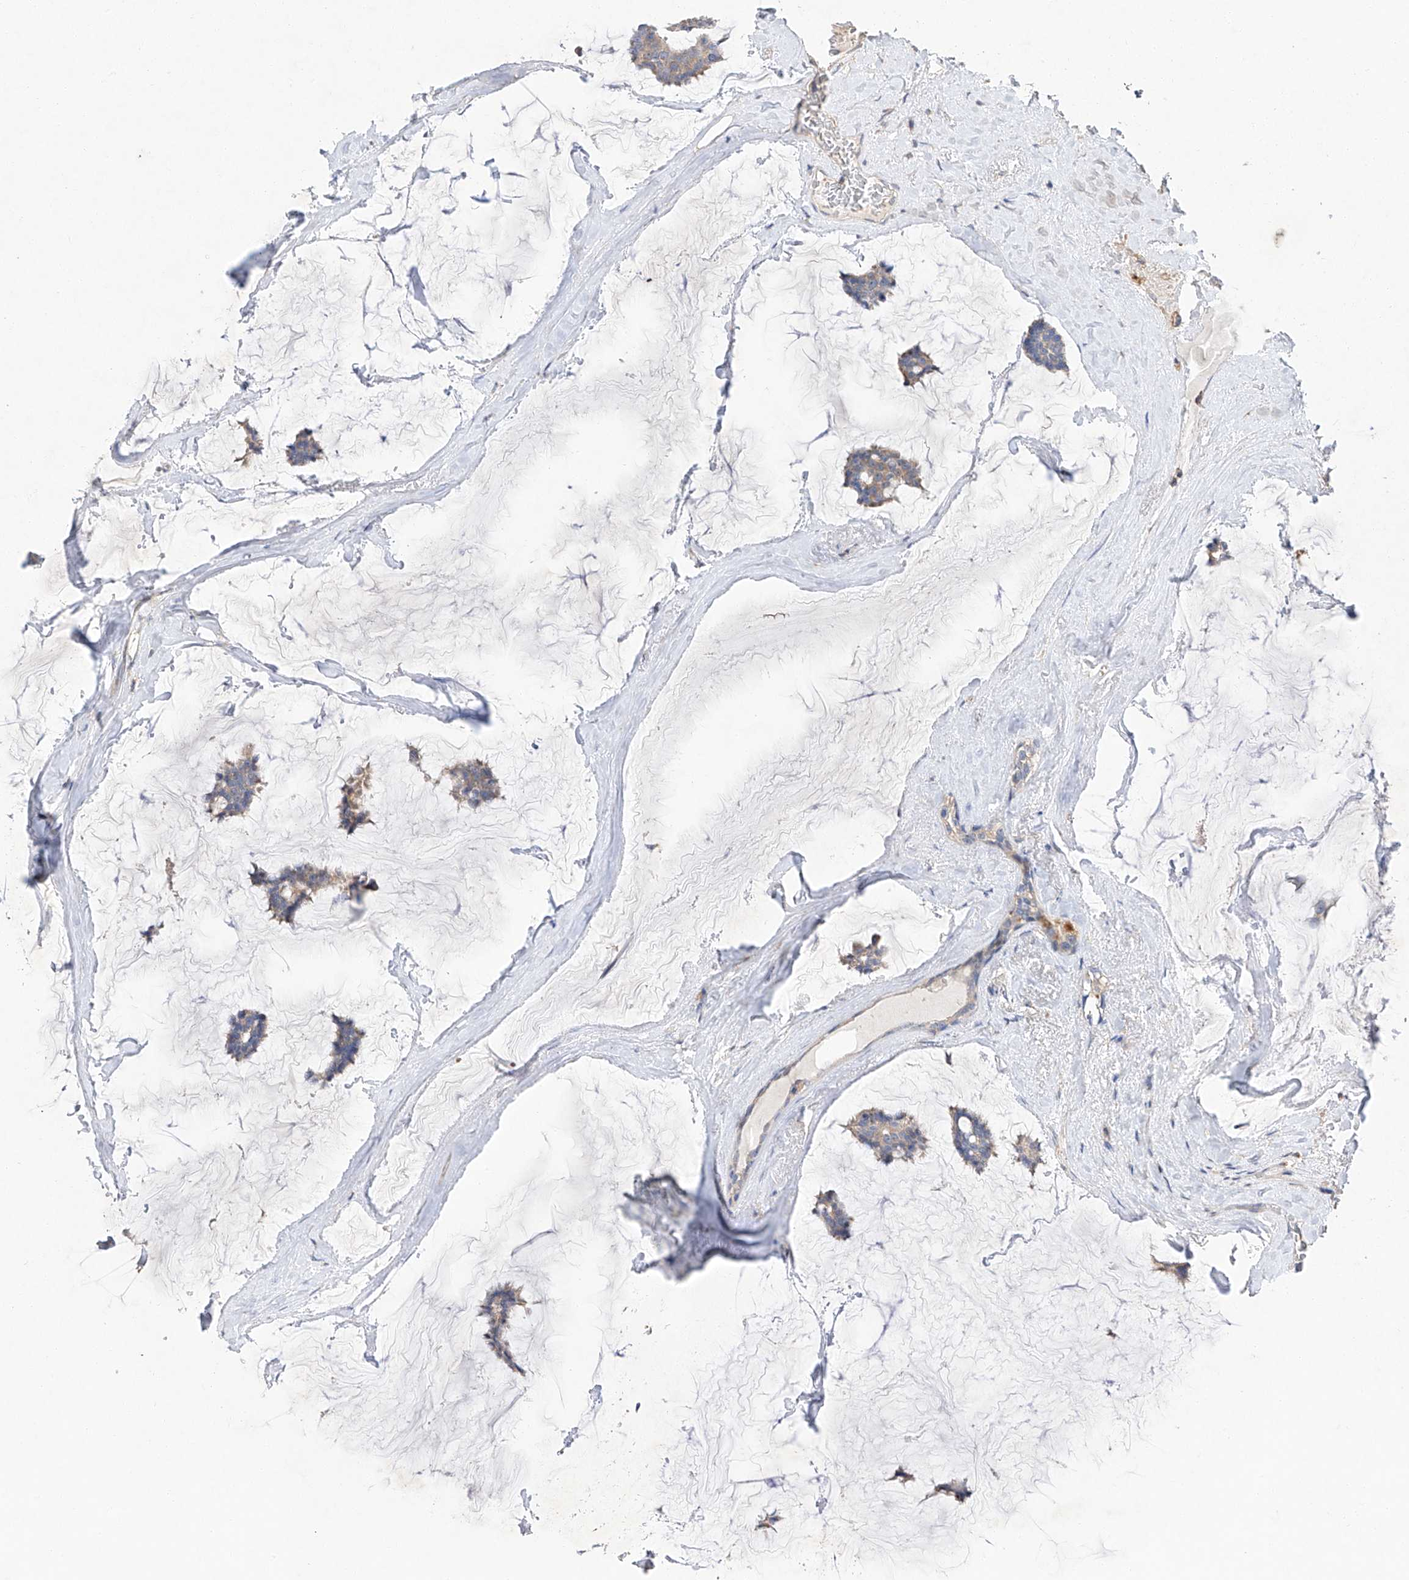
{"staining": {"intensity": "negative", "quantity": "none", "location": "none"}, "tissue": "breast cancer", "cell_type": "Tumor cells", "image_type": "cancer", "snomed": [{"axis": "morphology", "description": "Duct carcinoma"}, {"axis": "topography", "description": "Breast"}], "caption": "The IHC image has no significant staining in tumor cells of breast intraductal carcinoma tissue.", "gene": "AMD1", "patient": {"sex": "female", "age": 93}}